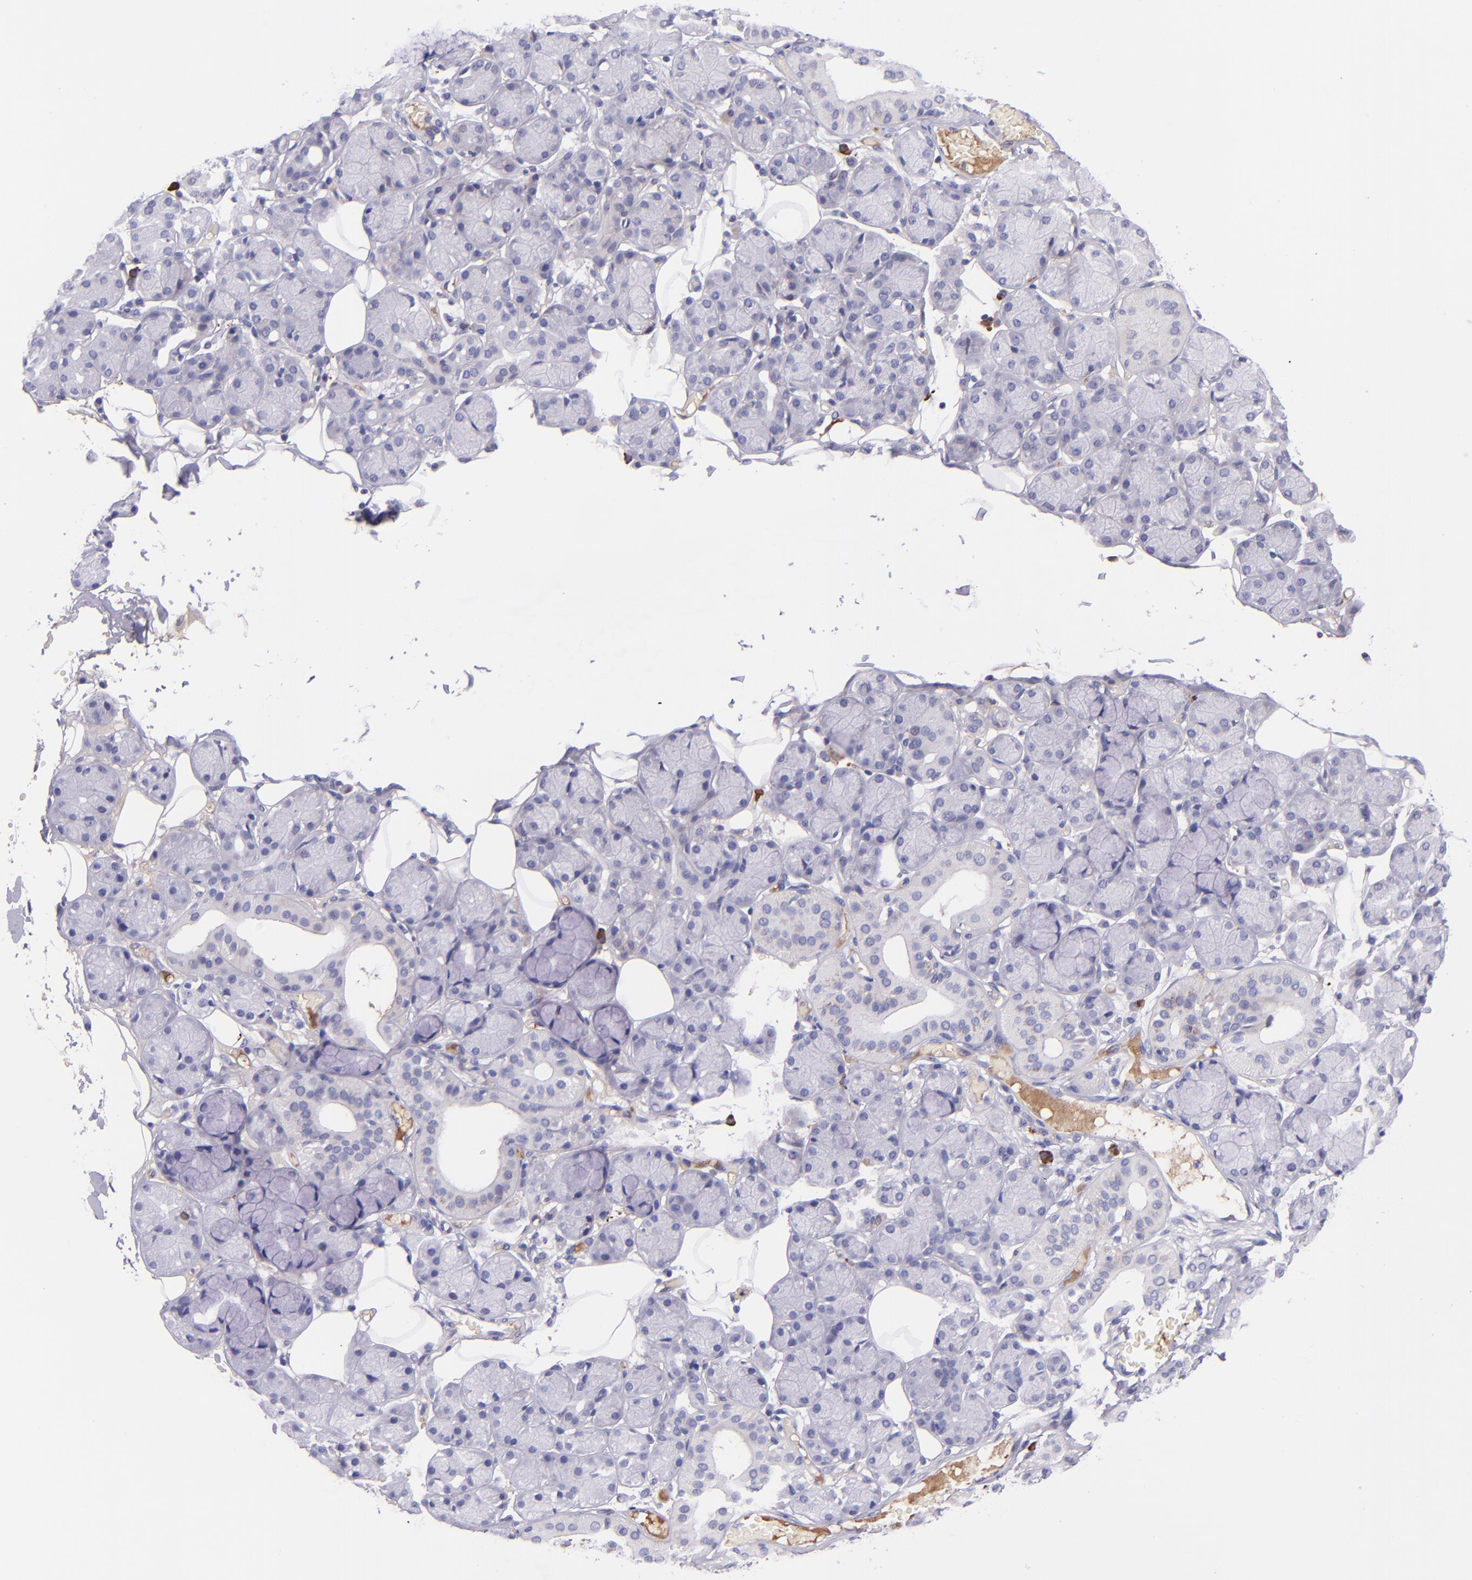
{"staining": {"intensity": "negative", "quantity": "none", "location": "none"}, "tissue": "salivary gland", "cell_type": "Glandular cells", "image_type": "normal", "snomed": [{"axis": "morphology", "description": "Normal tissue, NOS"}, {"axis": "topography", "description": "Salivary gland"}], "caption": "Immunohistochemical staining of benign salivary gland shows no significant staining in glandular cells. (DAB immunohistochemistry visualized using brightfield microscopy, high magnification).", "gene": "KNG1", "patient": {"sex": "male", "age": 54}}